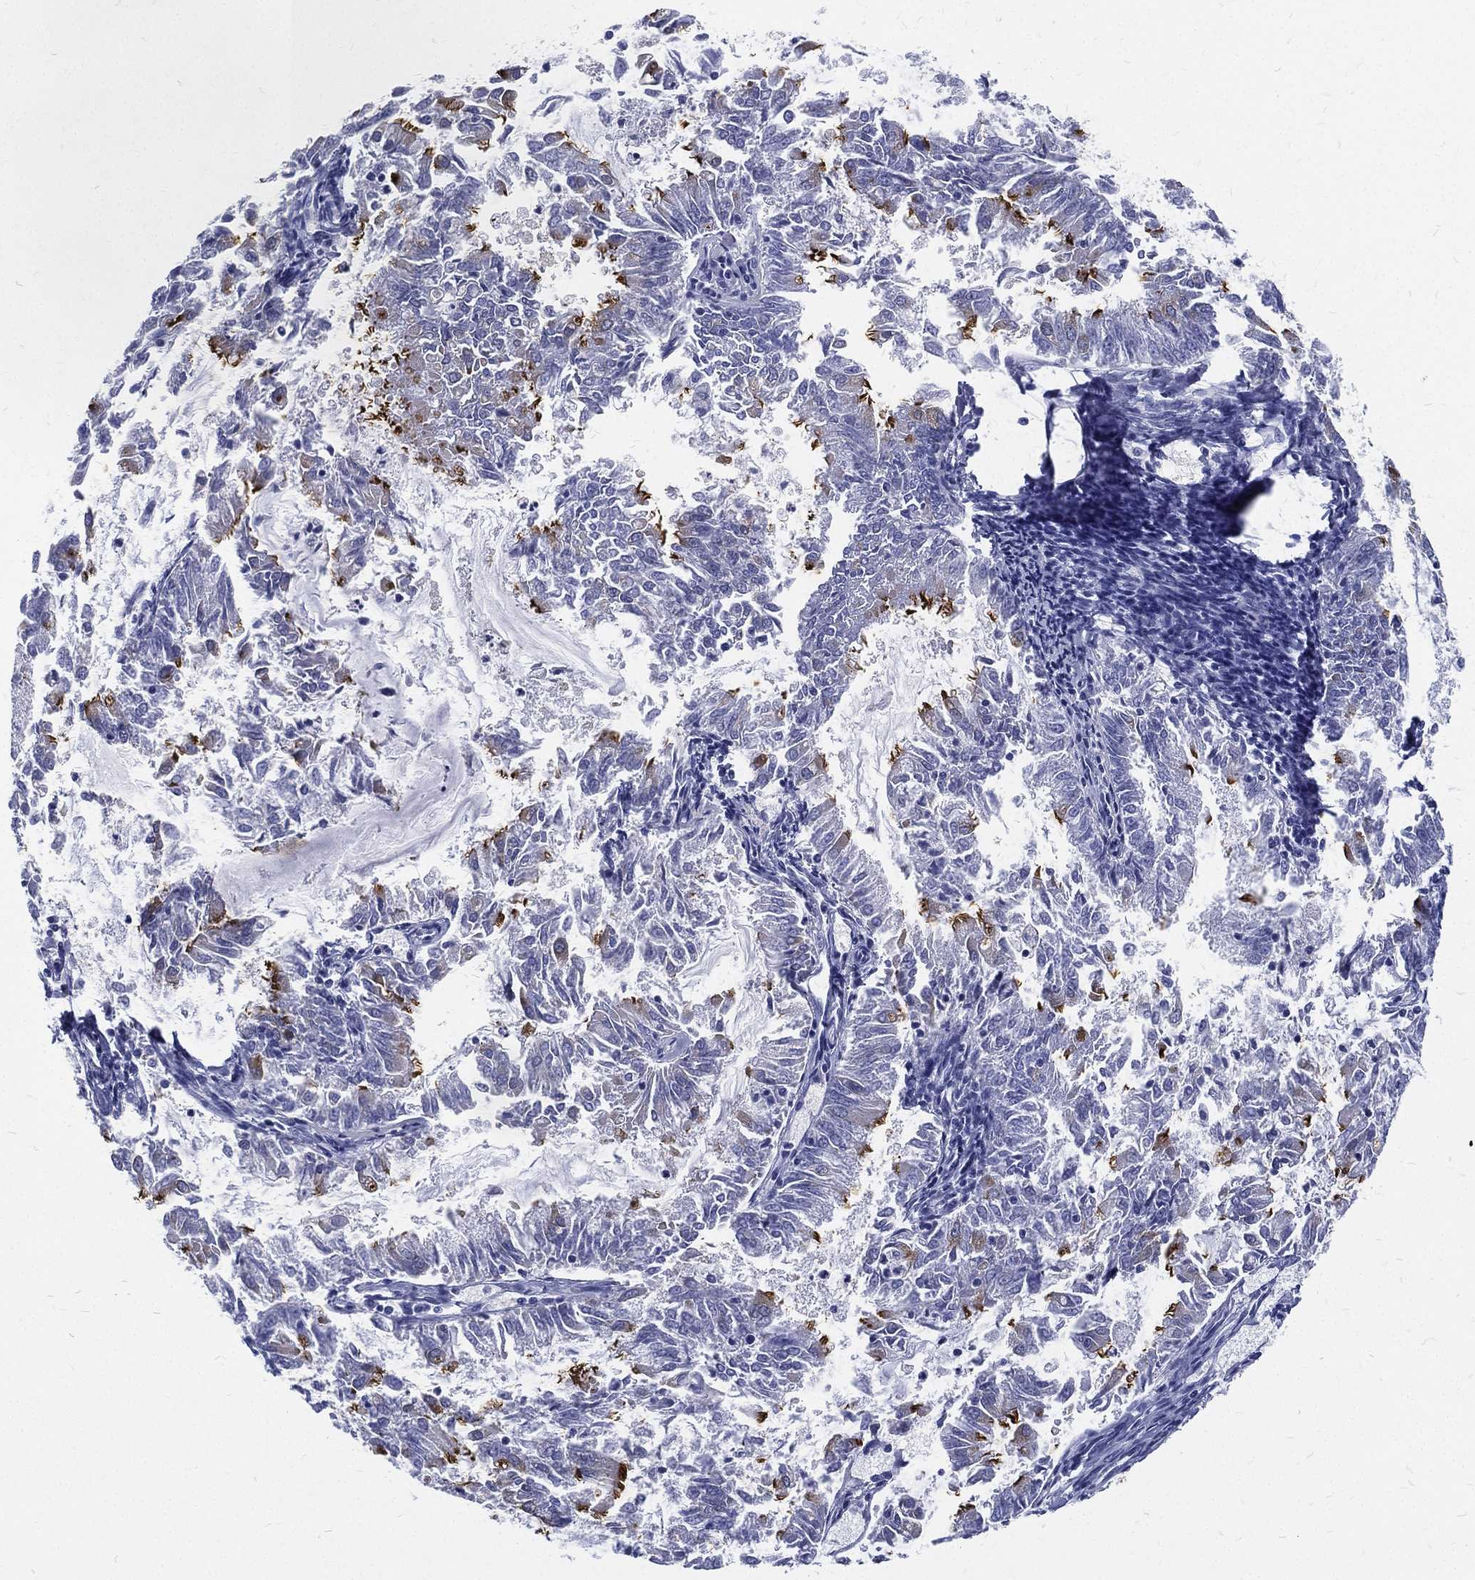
{"staining": {"intensity": "strong", "quantity": "<25%", "location": "cytoplasmic/membranous"}, "tissue": "endometrial cancer", "cell_type": "Tumor cells", "image_type": "cancer", "snomed": [{"axis": "morphology", "description": "Adenocarcinoma, NOS"}, {"axis": "topography", "description": "Endometrium"}], "caption": "Approximately <25% of tumor cells in endometrial adenocarcinoma demonstrate strong cytoplasmic/membranous protein staining as visualized by brown immunohistochemical staining.", "gene": "RSPH4A", "patient": {"sex": "female", "age": 57}}